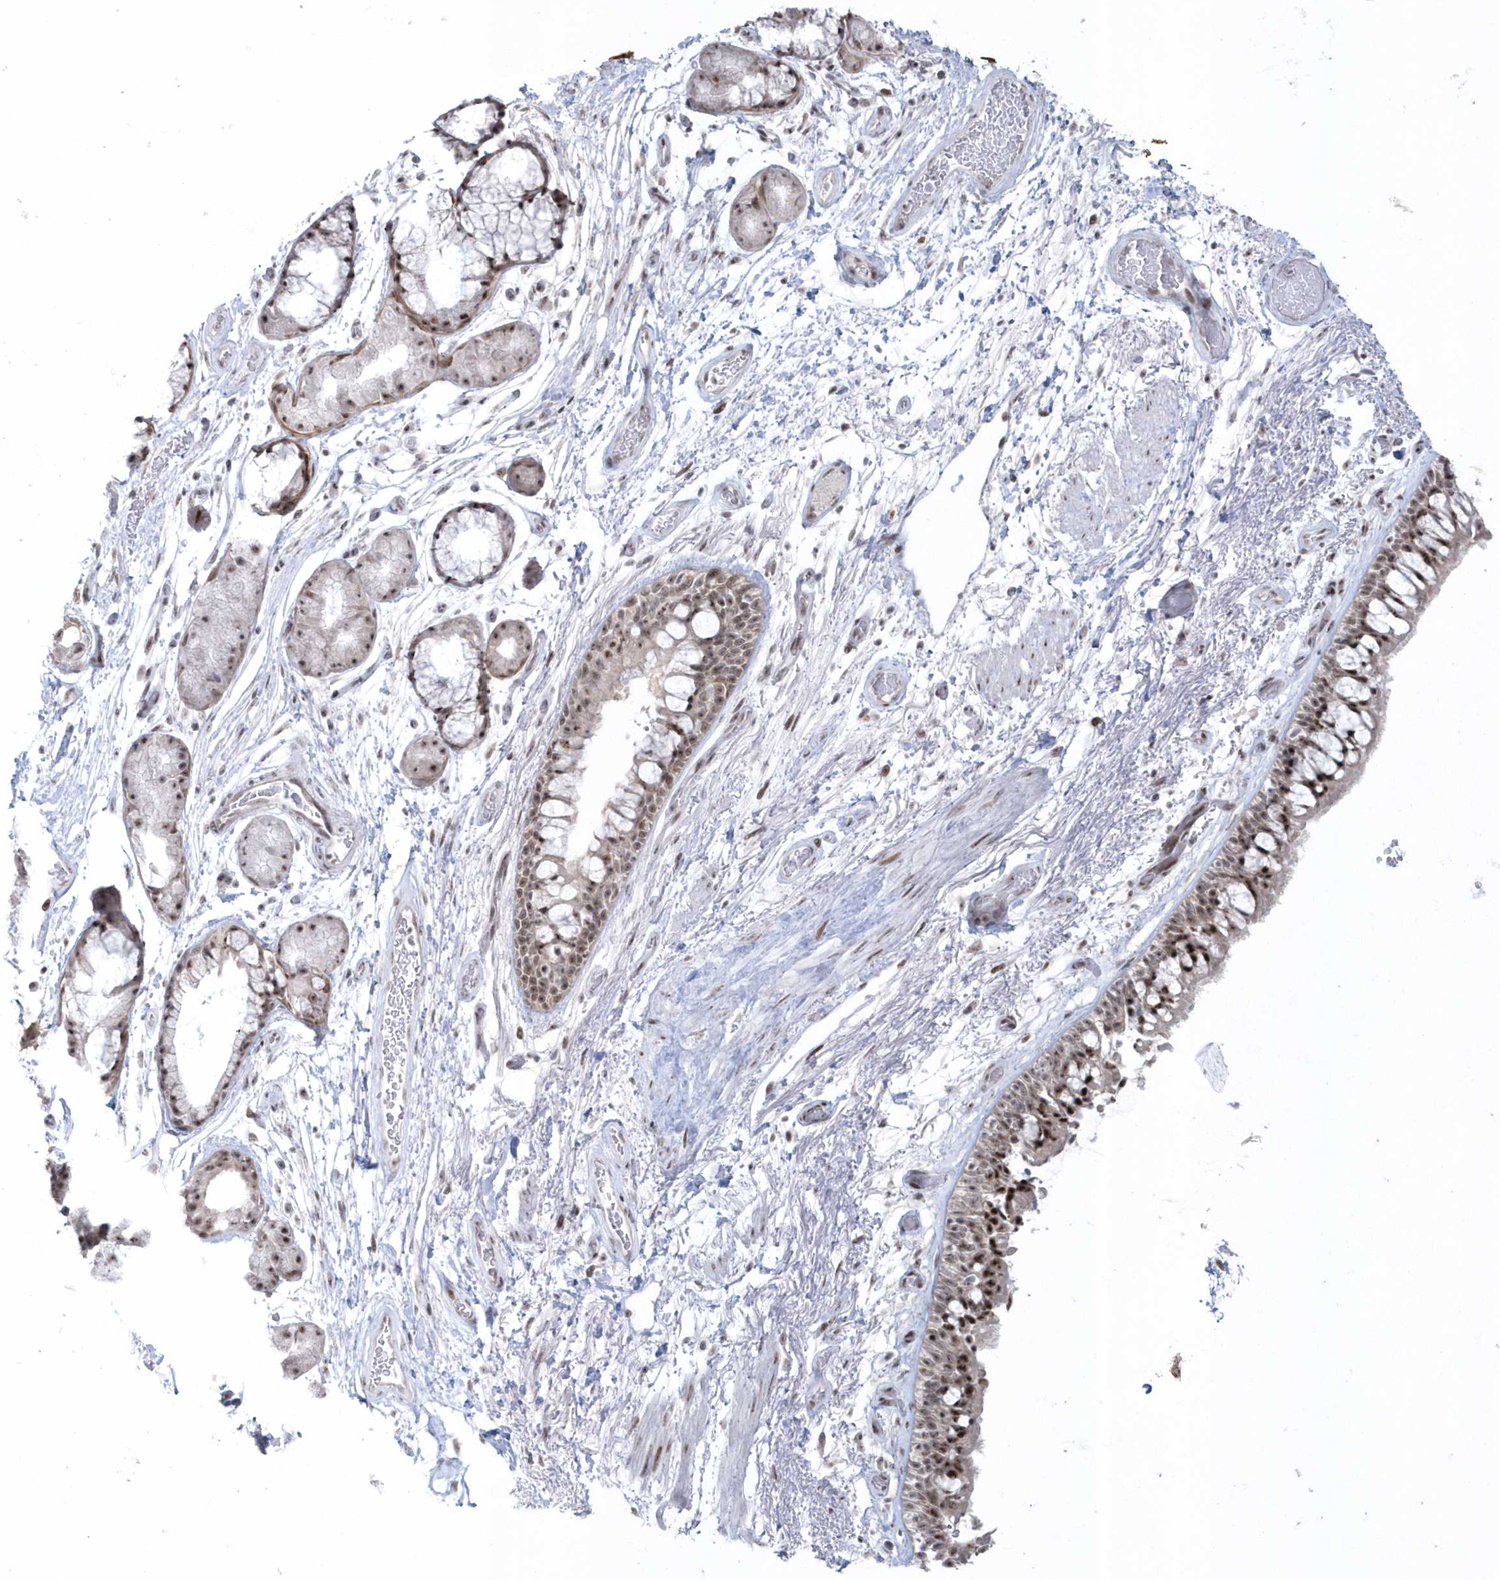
{"staining": {"intensity": "moderate", "quantity": "25%-75%", "location": "nuclear"}, "tissue": "bronchus", "cell_type": "Respiratory epithelial cells", "image_type": "normal", "snomed": [{"axis": "morphology", "description": "Normal tissue, NOS"}, {"axis": "topography", "description": "Bronchus"}], "caption": "High-power microscopy captured an immunohistochemistry (IHC) histopathology image of benign bronchus, revealing moderate nuclear expression in about 25%-75% of respiratory epithelial cells.", "gene": "KDM6B", "patient": {"sex": "male", "age": 65}}